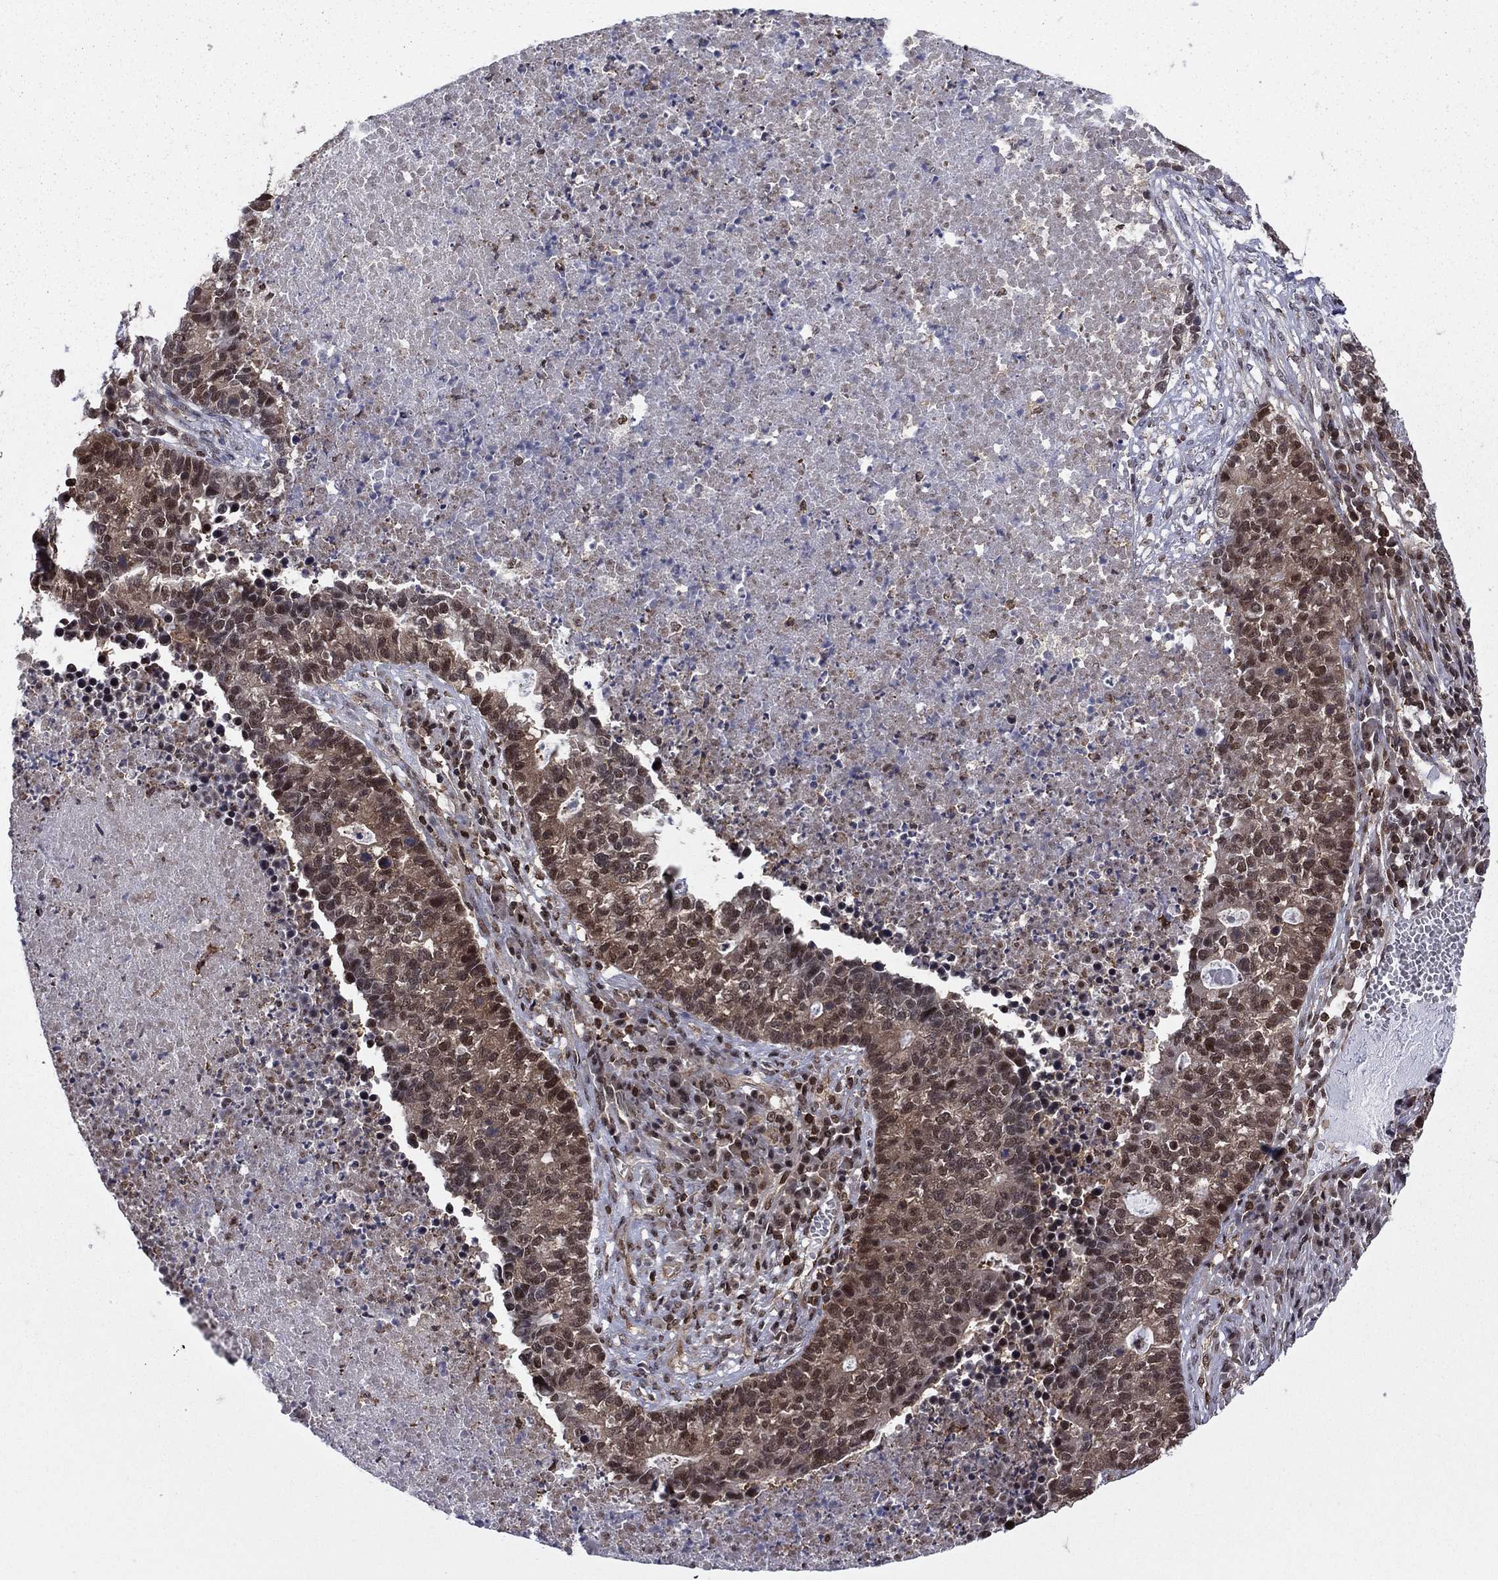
{"staining": {"intensity": "moderate", "quantity": "25%-75%", "location": "nuclear"}, "tissue": "lung cancer", "cell_type": "Tumor cells", "image_type": "cancer", "snomed": [{"axis": "morphology", "description": "Adenocarcinoma, NOS"}, {"axis": "topography", "description": "Lung"}], "caption": "A brown stain shows moderate nuclear staining of a protein in human lung cancer (adenocarcinoma) tumor cells.", "gene": "PSMD2", "patient": {"sex": "male", "age": 57}}